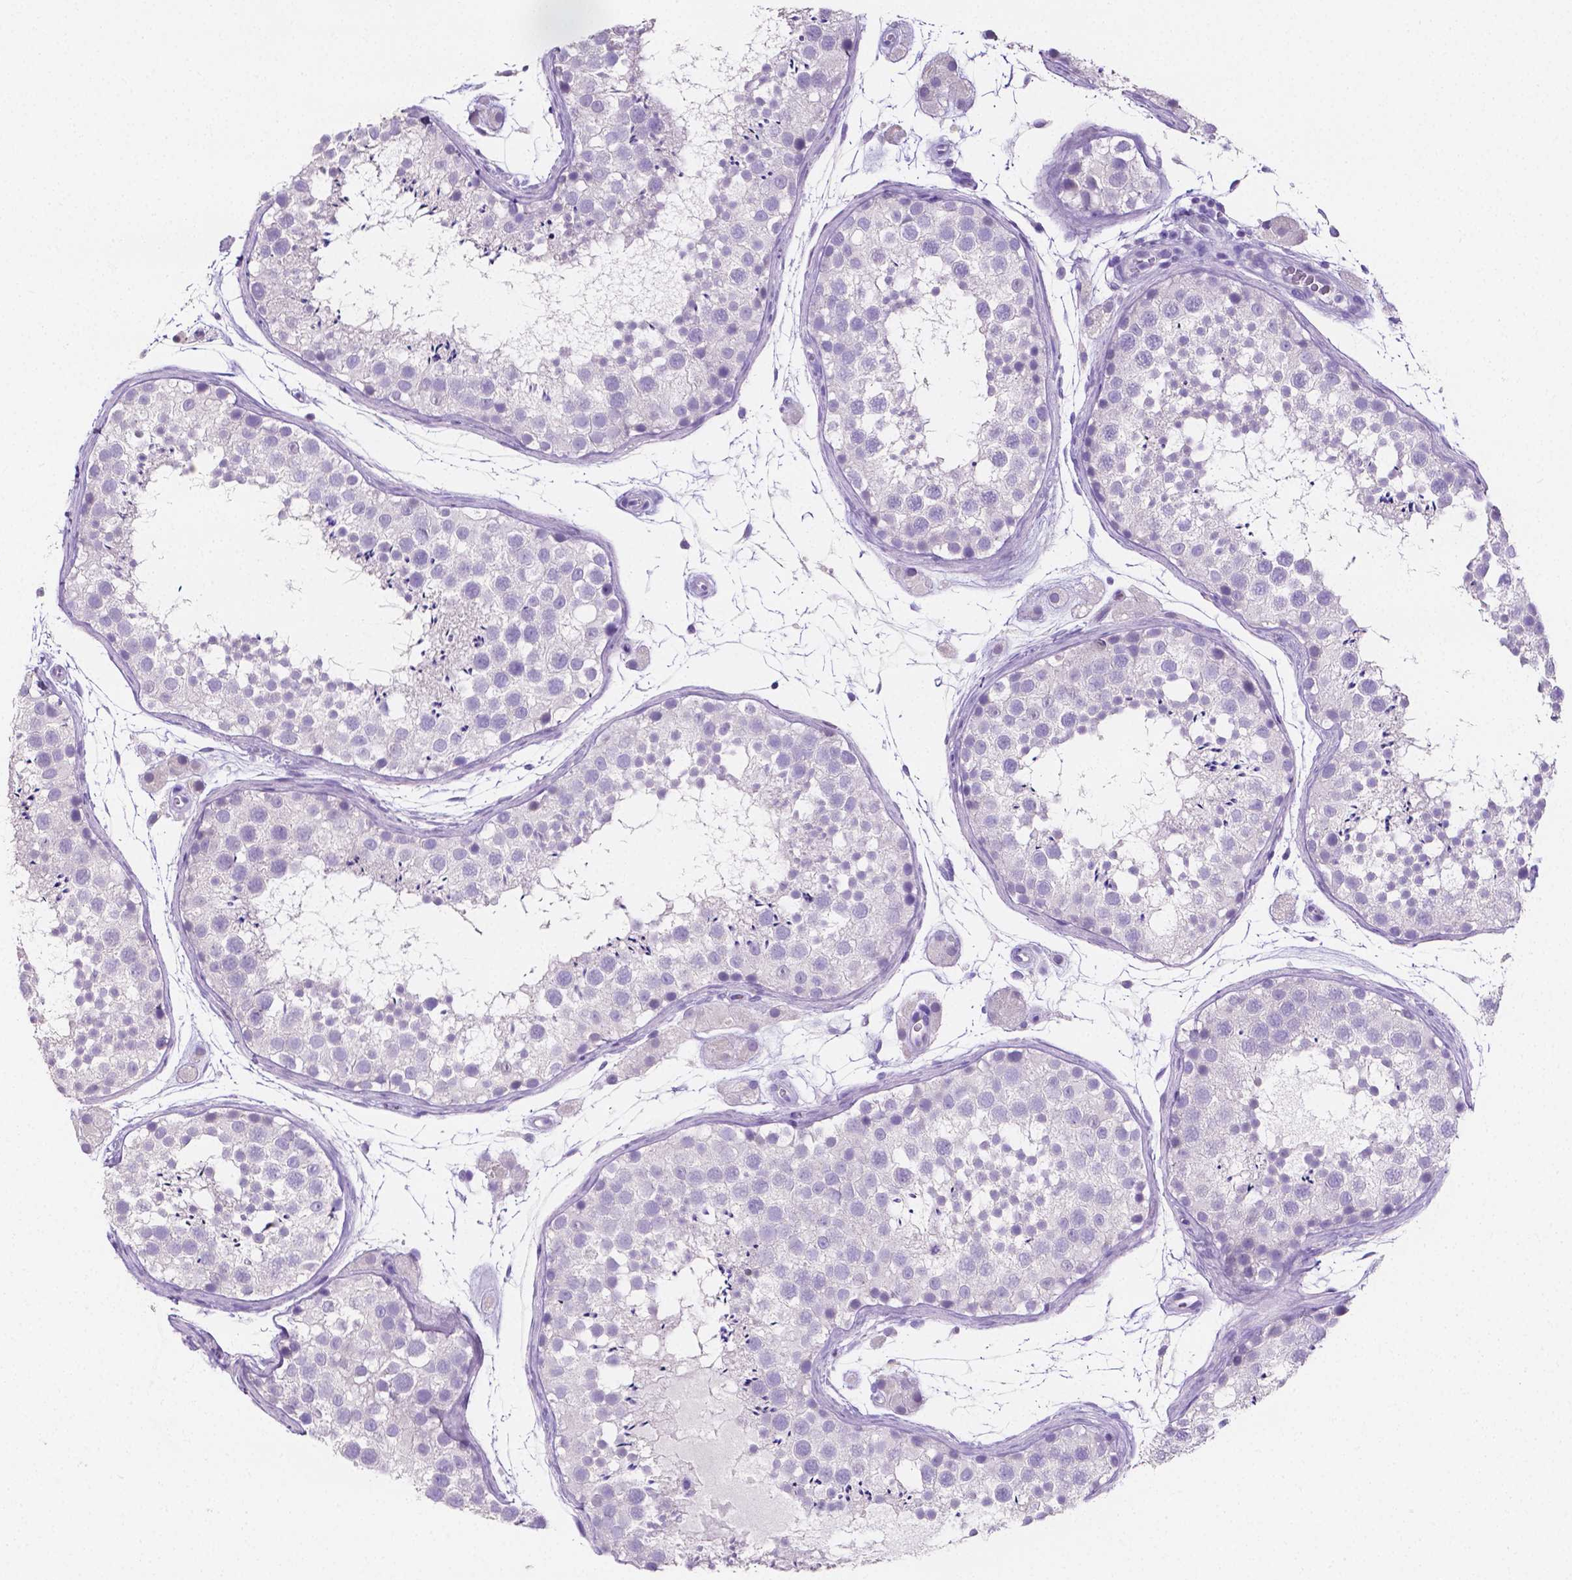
{"staining": {"intensity": "negative", "quantity": "none", "location": "none"}, "tissue": "testis", "cell_type": "Cells in seminiferous ducts", "image_type": "normal", "snomed": [{"axis": "morphology", "description": "Normal tissue, NOS"}, {"axis": "topography", "description": "Testis"}], "caption": "Testis stained for a protein using immunohistochemistry (IHC) exhibits no expression cells in seminiferous ducts.", "gene": "SLC22A2", "patient": {"sex": "male", "age": 41}}